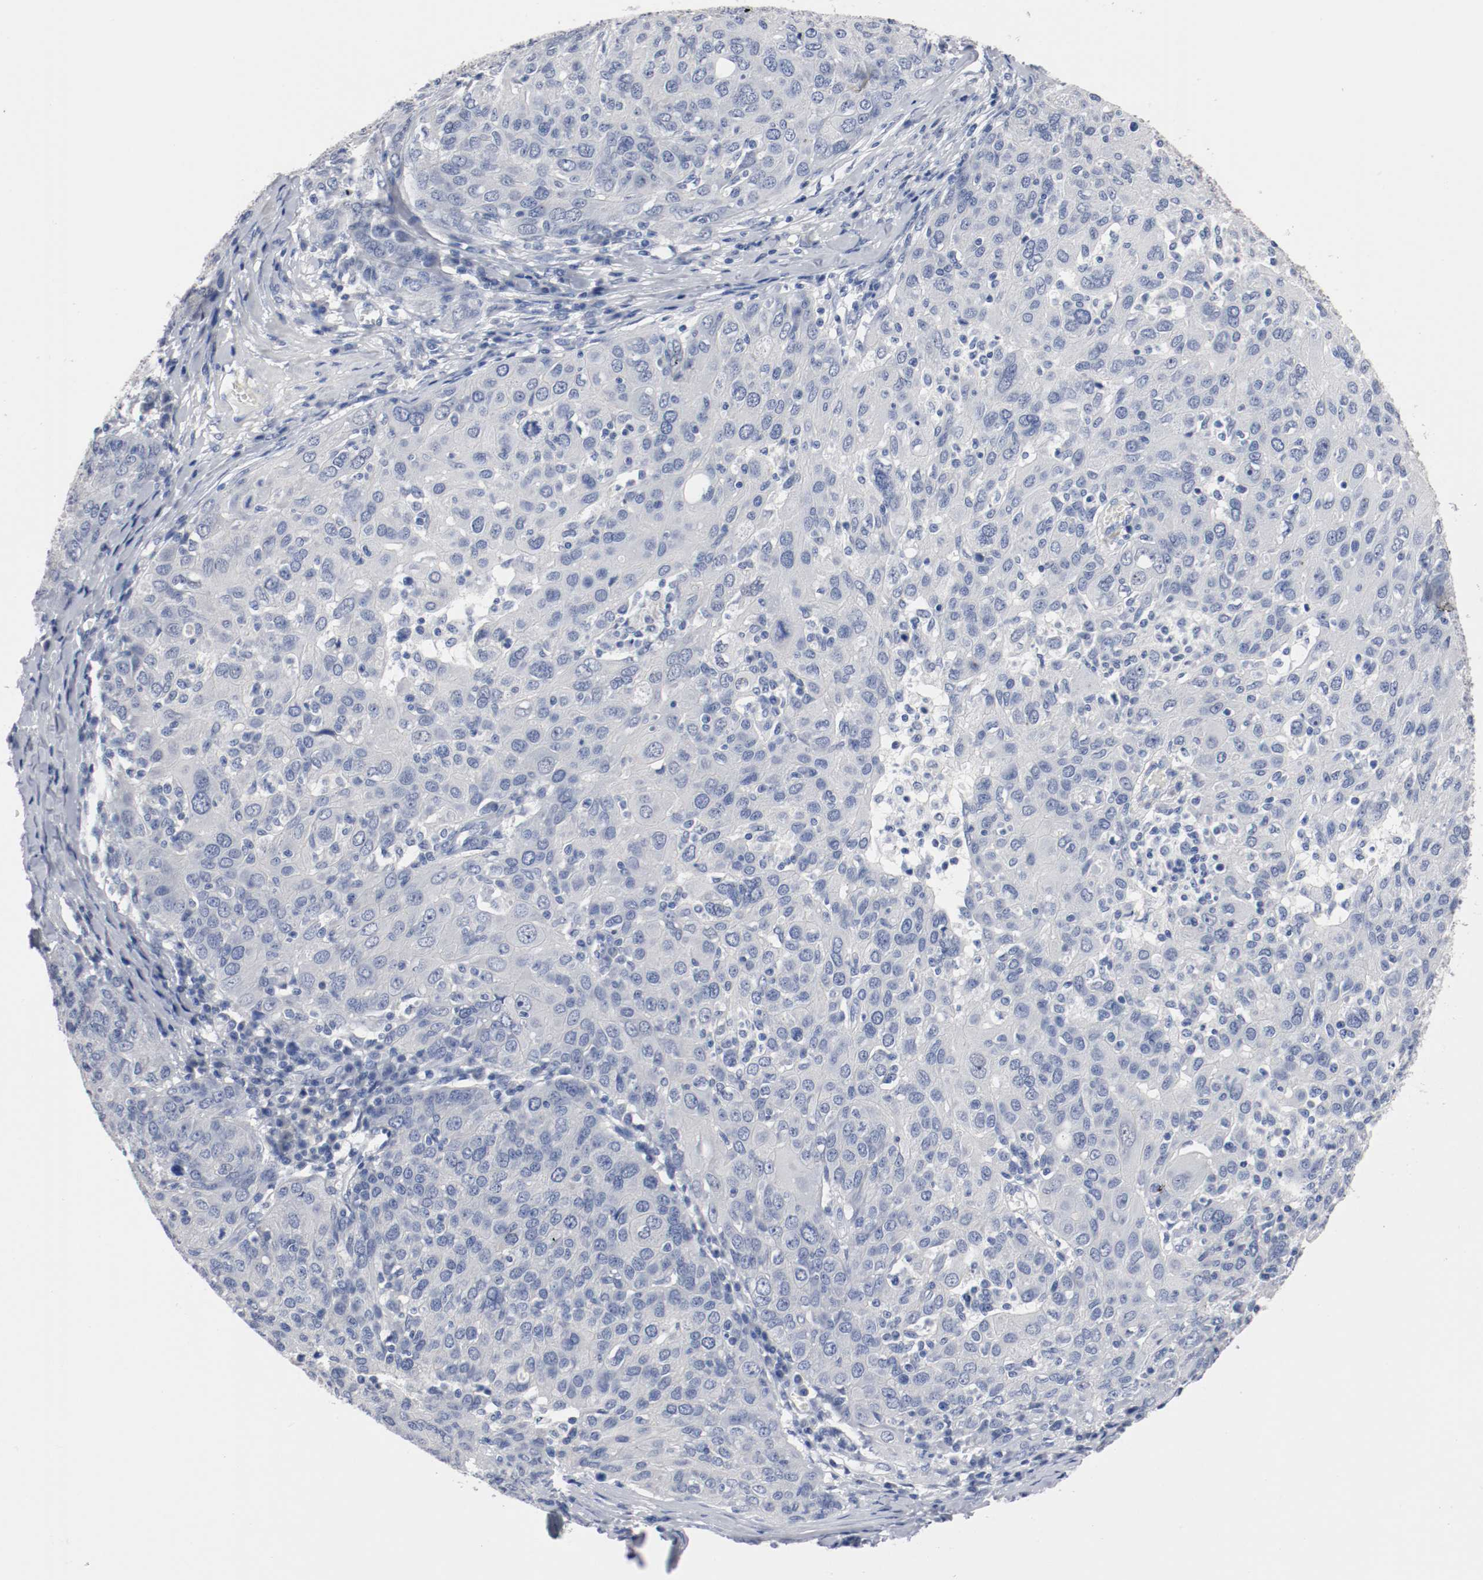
{"staining": {"intensity": "negative", "quantity": "none", "location": "none"}, "tissue": "ovarian cancer", "cell_type": "Tumor cells", "image_type": "cancer", "snomed": [{"axis": "morphology", "description": "Carcinoma, endometroid"}, {"axis": "topography", "description": "Ovary"}], "caption": "High magnification brightfield microscopy of ovarian endometroid carcinoma stained with DAB (brown) and counterstained with hematoxylin (blue): tumor cells show no significant expression.", "gene": "TNC", "patient": {"sex": "female", "age": 50}}